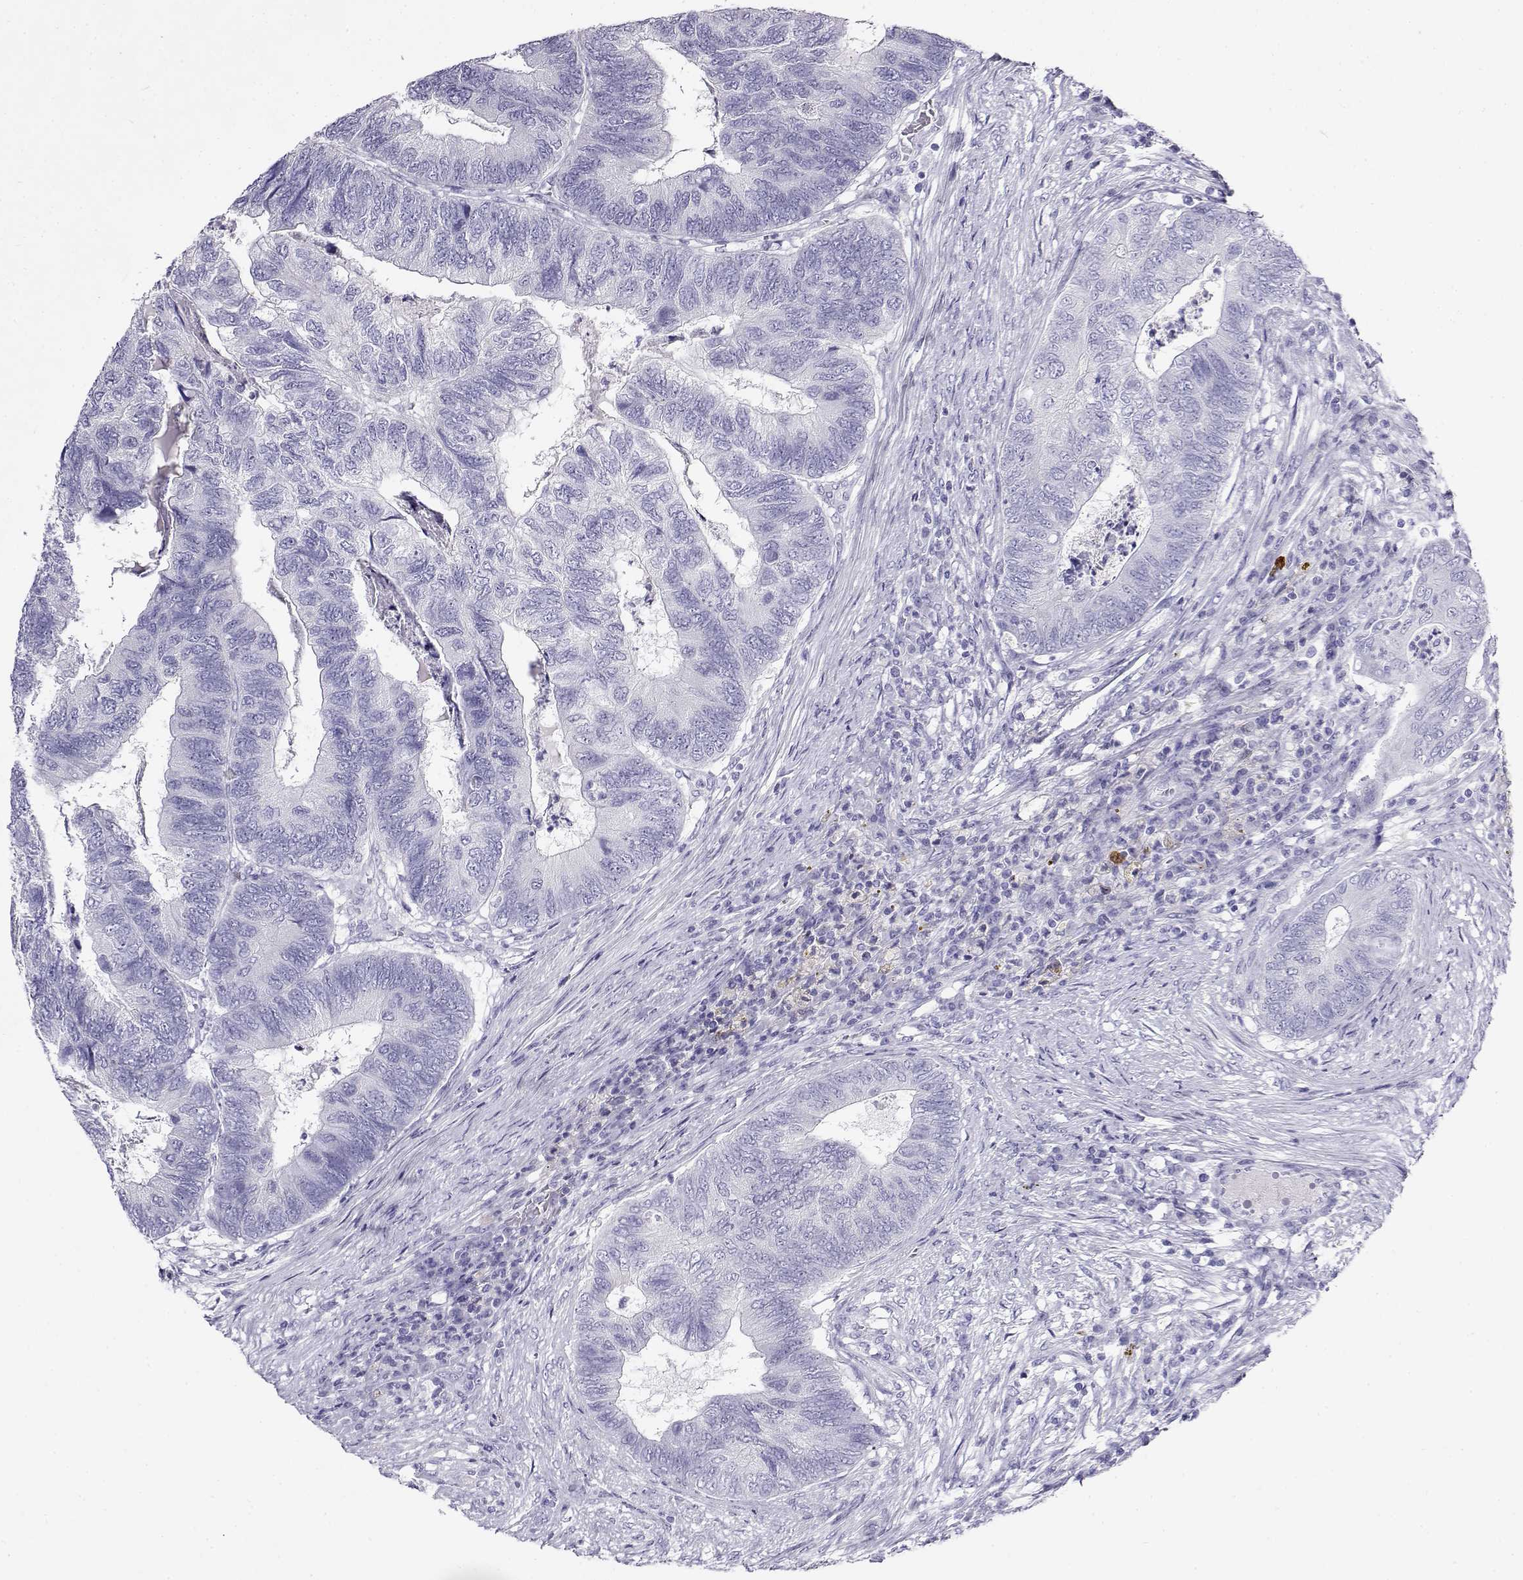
{"staining": {"intensity": "negative", "quantity": "none", "location": "none"}, "tissue": "colorectal cancer", "cell_type": "Tumor cells", "image_type": "cancer", "snomed": [{"axis": "morphology", "description": "Adenocarcinoma, NOS"}, {"axis": "topography", "description": "Colon"}], "caption": "Immunohistochemistry (IHC) micrograph of human colorectal adenocarcinoma stained for a protein (brown), which exhibits no positivity in tumor cells.", "gene": "CABS1", "patient": {"sex": "female", "age": 67}}